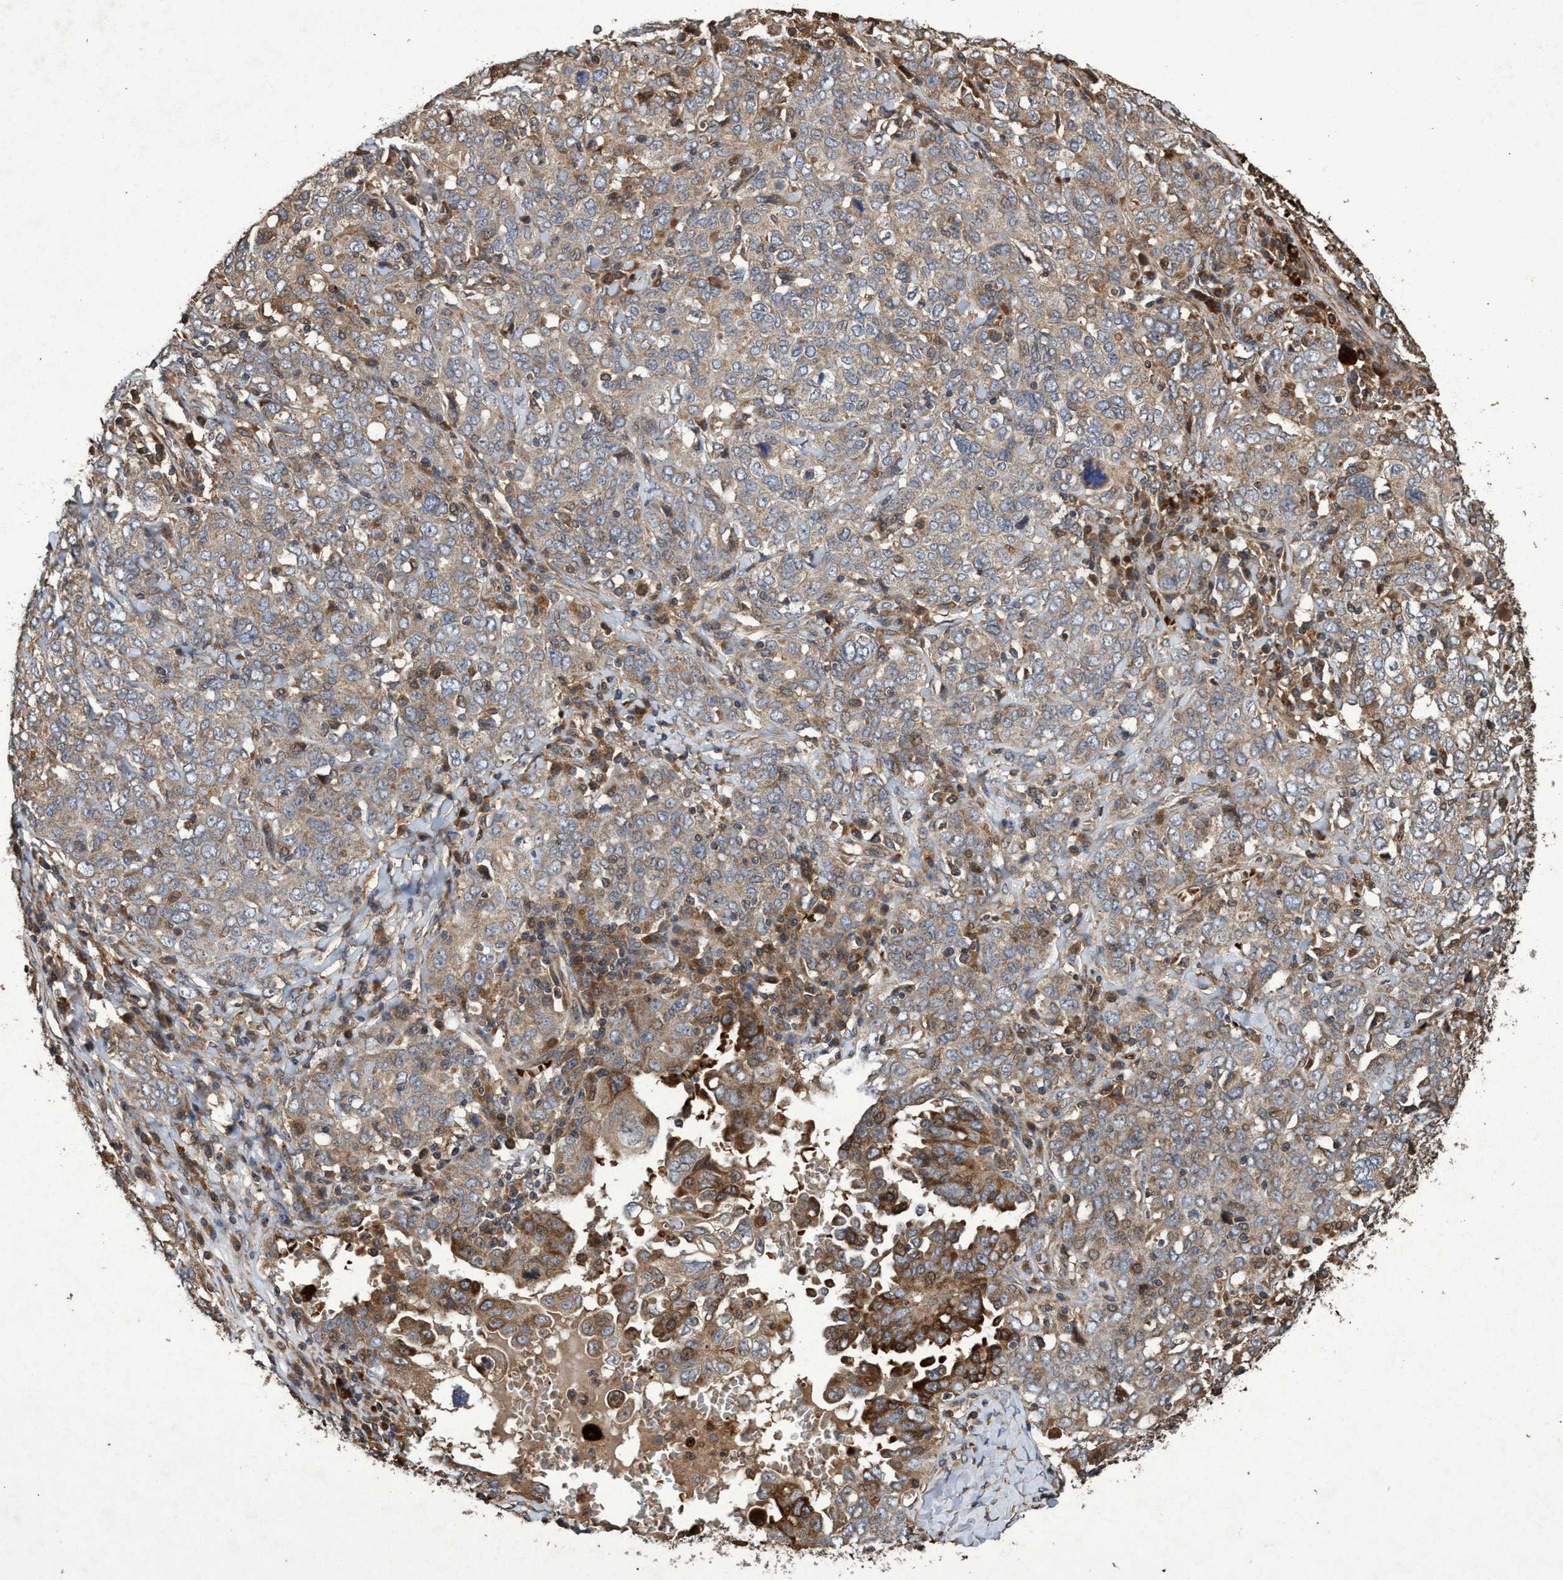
{"staining": {"intensity": "moderate", "quantity": "25%-75%", "location": "cytoplasmic/membranous"}, "tissue": "ovarian cancer", "cell_type": "Tumor cells", "image_type": "cancer", "snomed": [{"axis": "morphology", "description": "Carcinoma, endometroid"}, {"axis": "topography", "description": "Ovary"}], "caption": "Endometroid carcinoma (ovarian) stained for a protein (brown) exhibits moderate cytoplasmic/membranous positive staining in approximately 25%-75% of tumor cells.", "gene": "CHMP6", "patient": {"sex": "female", "age": 62}}